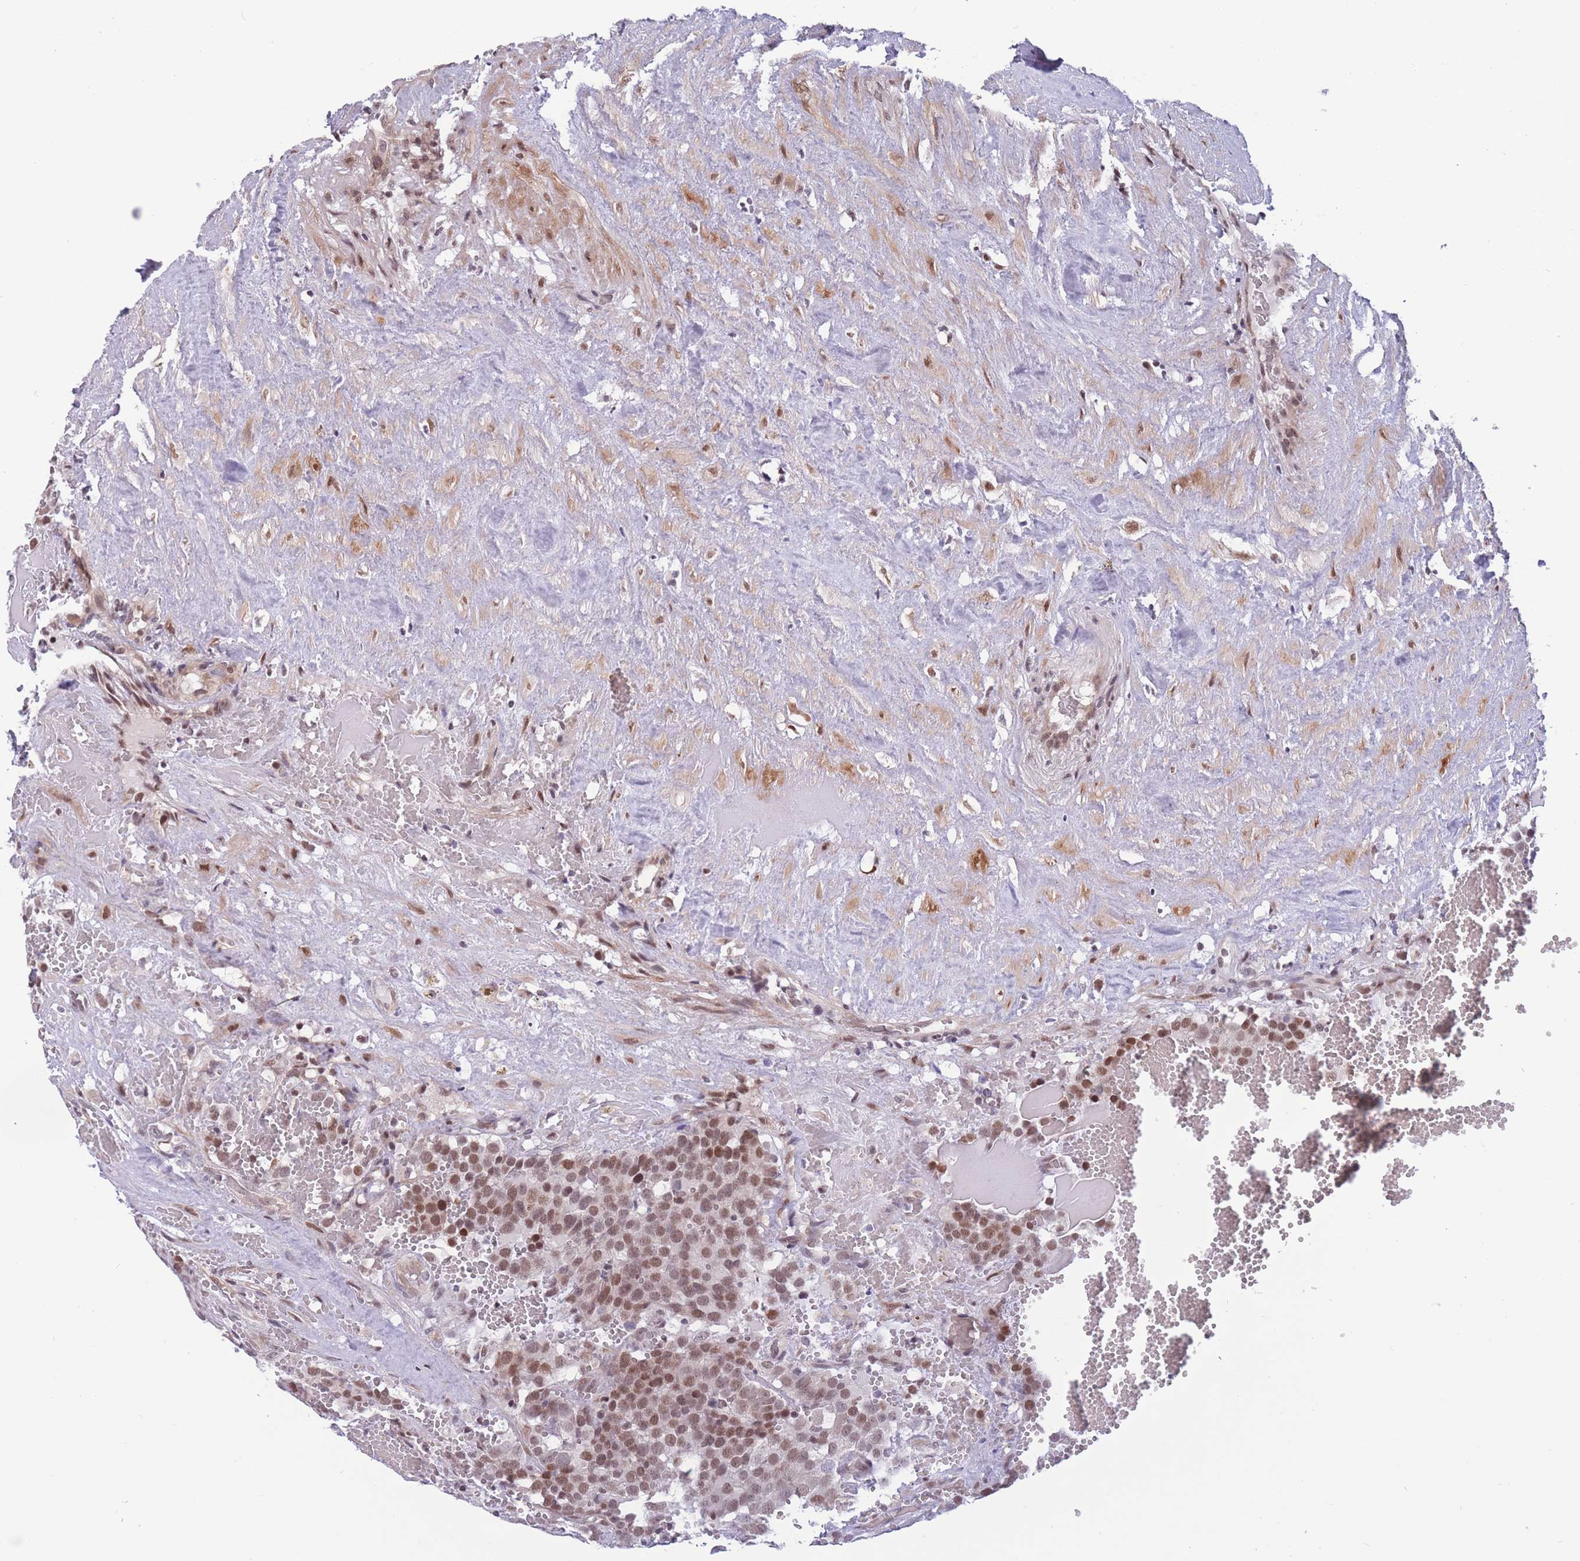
{"staining": {"intensity": "moderate", "quantity": ">75%", "location": "nuclear"}, "tissue": "testis cancer", "cell_type": "Tumor cells", "image_type": "cancer", "snomed": [{"axis": "morphology", "description": "Seminoma, NOS"}, {"axis": "topography", "description": "Testis"}], "caption": "Testis seminoma tissue demonstrates moderate nuclear expression in approximately >75% of tumor cells, visualized by immunohistochemistry.", "gene": "BCL9L", "patient": {"sex": "male", "age": 71}}